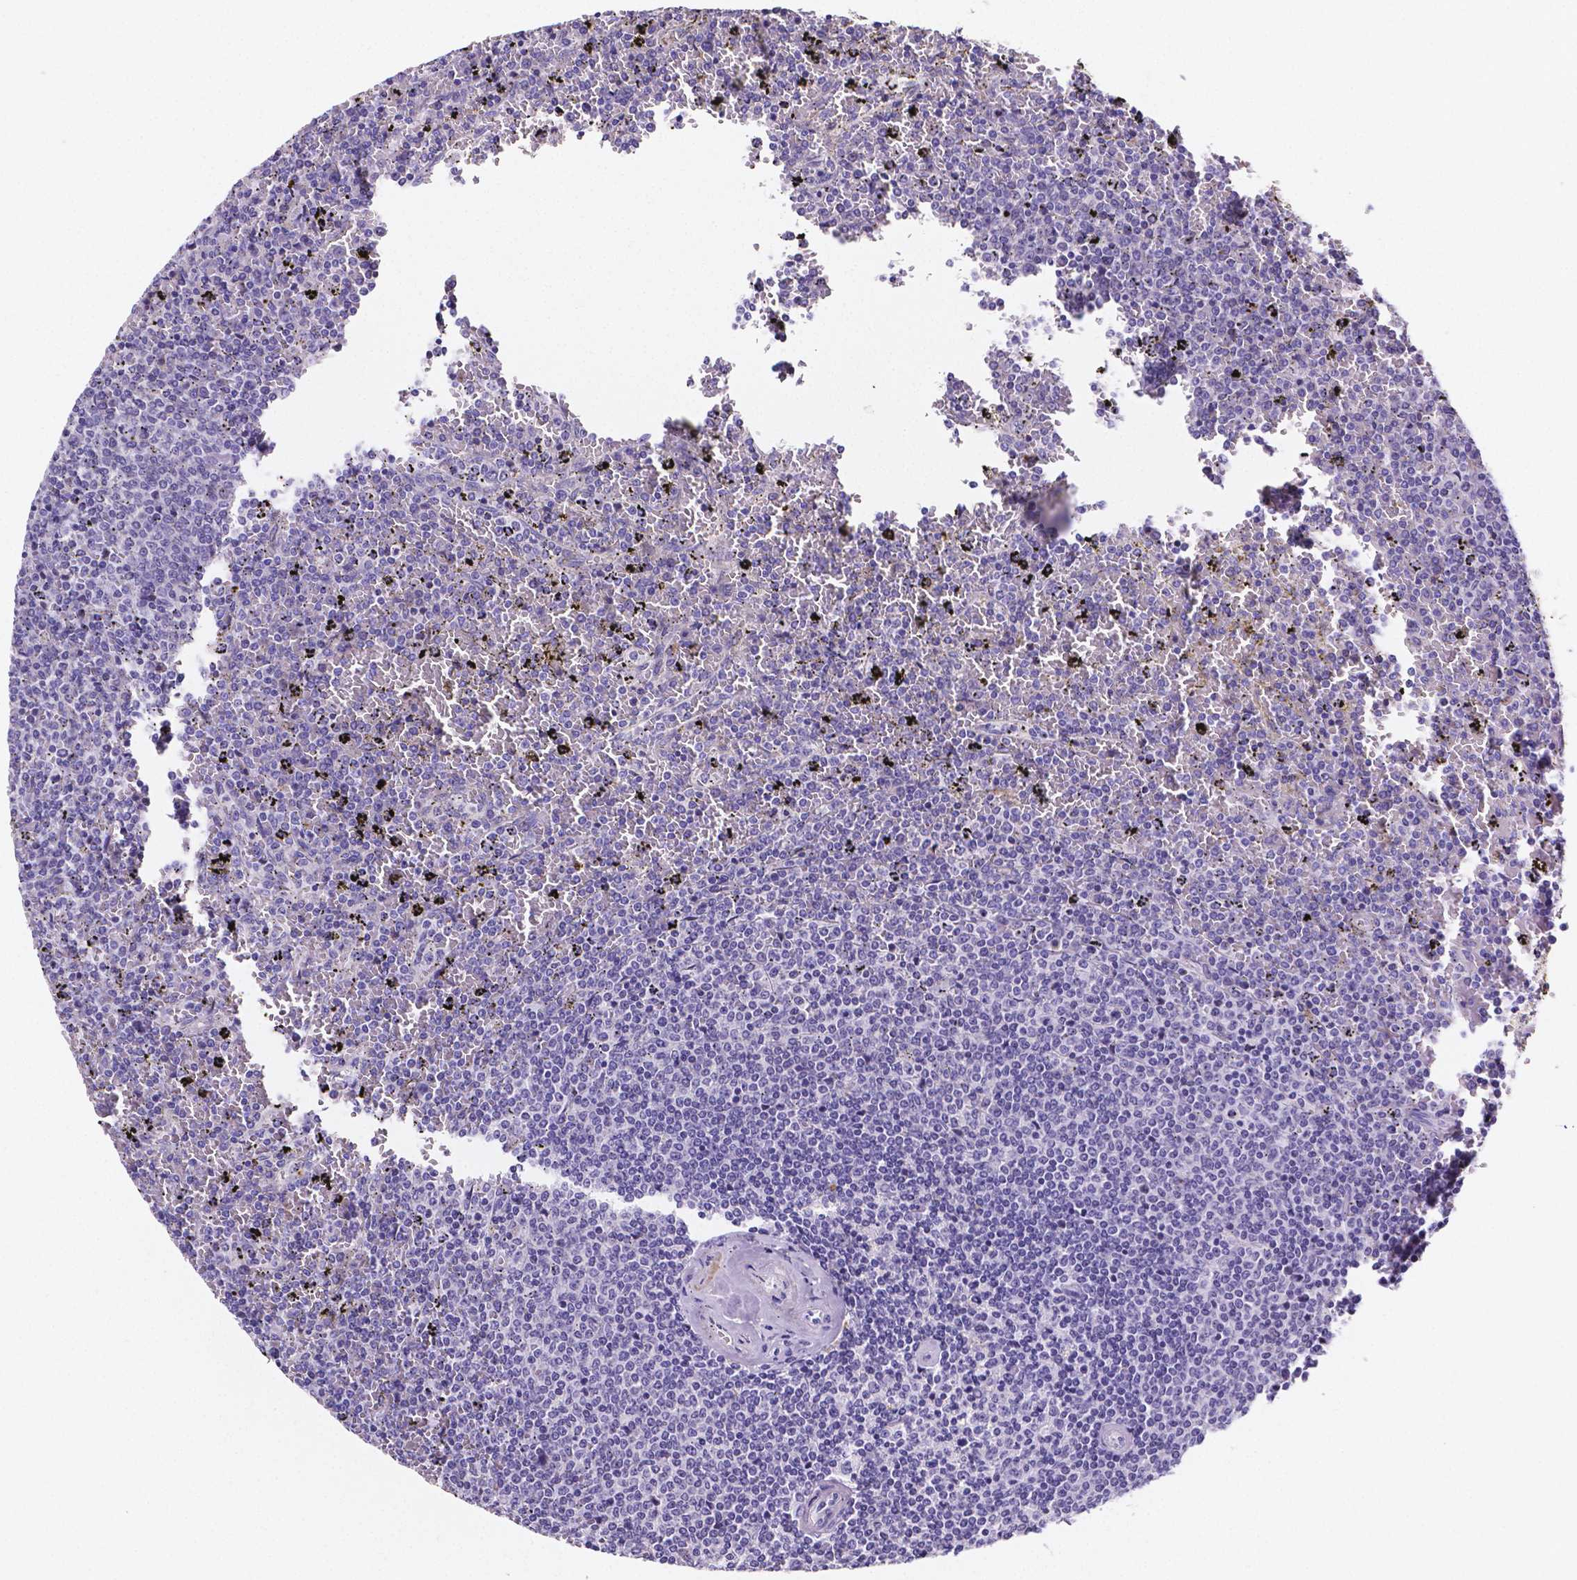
{"staining": {"intensity": "negative", "quantity": "none", "location": "none"}, "tissue": "lymphoma", "cell_type": "Tumor cells", "image_type": "cancer", "snomed": [{"axis": "morphology", "description": "Malignant lymphoma, non-Hodgkin's type, Low grade"}, {"axis": "topography", "description": "Spleen"}], "caption": "The immunohistochemistry micrograph has no significant staining in tumor cells of malignant lymphoma, non-Hodgkin's type (low-grade) tissue.", "gene": "NRGN", "patient": {"sex": "female", "age": 77}}